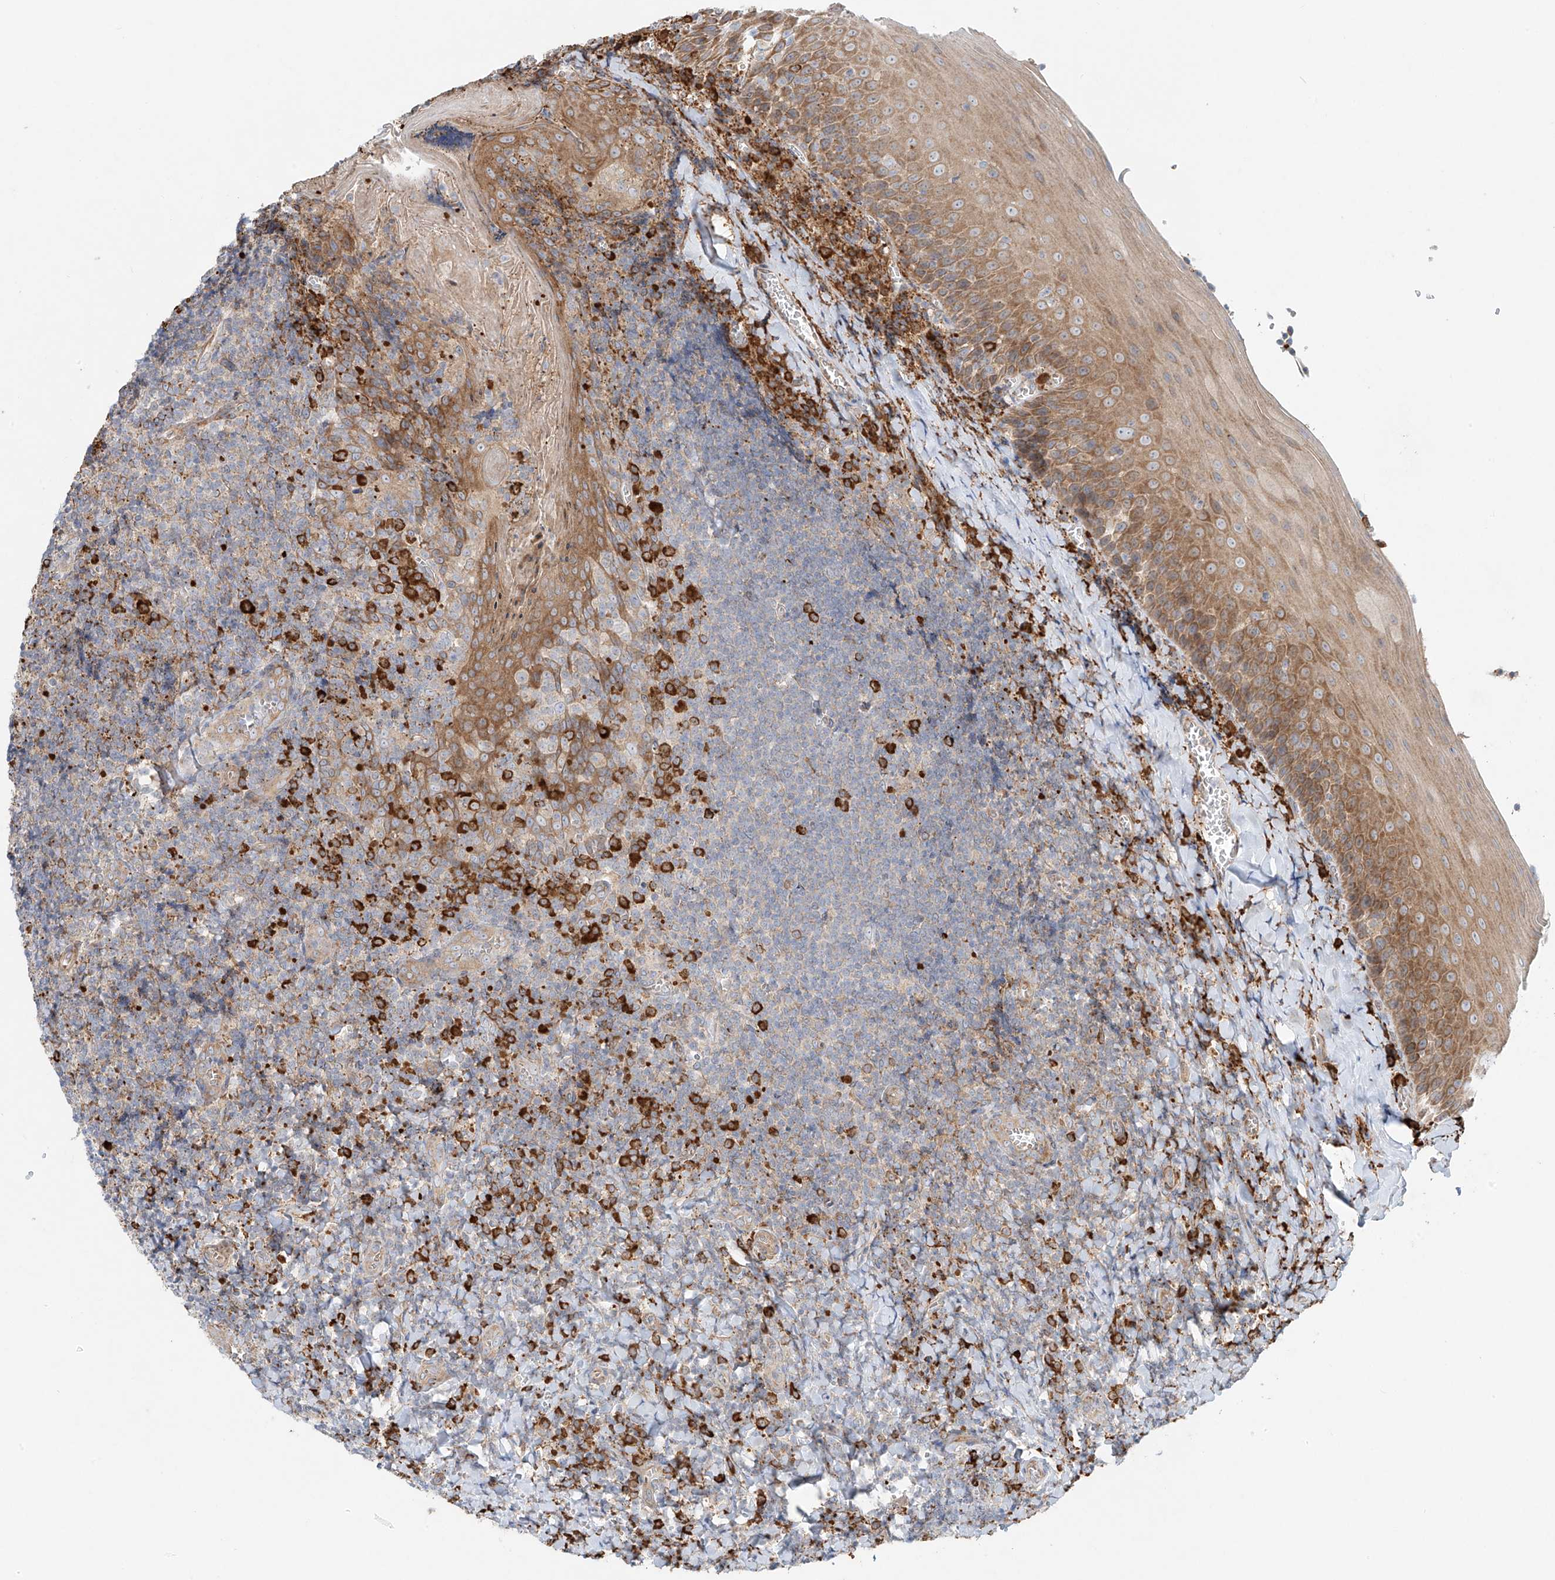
{"staining": {"intensity": "strong", "quantity": "<25%", "location": "cytoplasmic/membranous"}, "tissue": "tonsil", "cell_type": "Germinal center cells", "image_type": "normal", "snomed": [{"axis": "morphology", "description": "Normal tissue, NOS"}, {"axis": "topography", "description": "Tonsil"}], "caption": "Brown immunohistochemical staining in normal human tonsil demonstrates strong cytoplasmic/membranous expression in about <25% of germinal center cells. Immunohistochemistry stains the protein in brown and the nuclei are stained blue.", "gene": "EIPR1", "patient": {"sex": "male", "age": 27}}